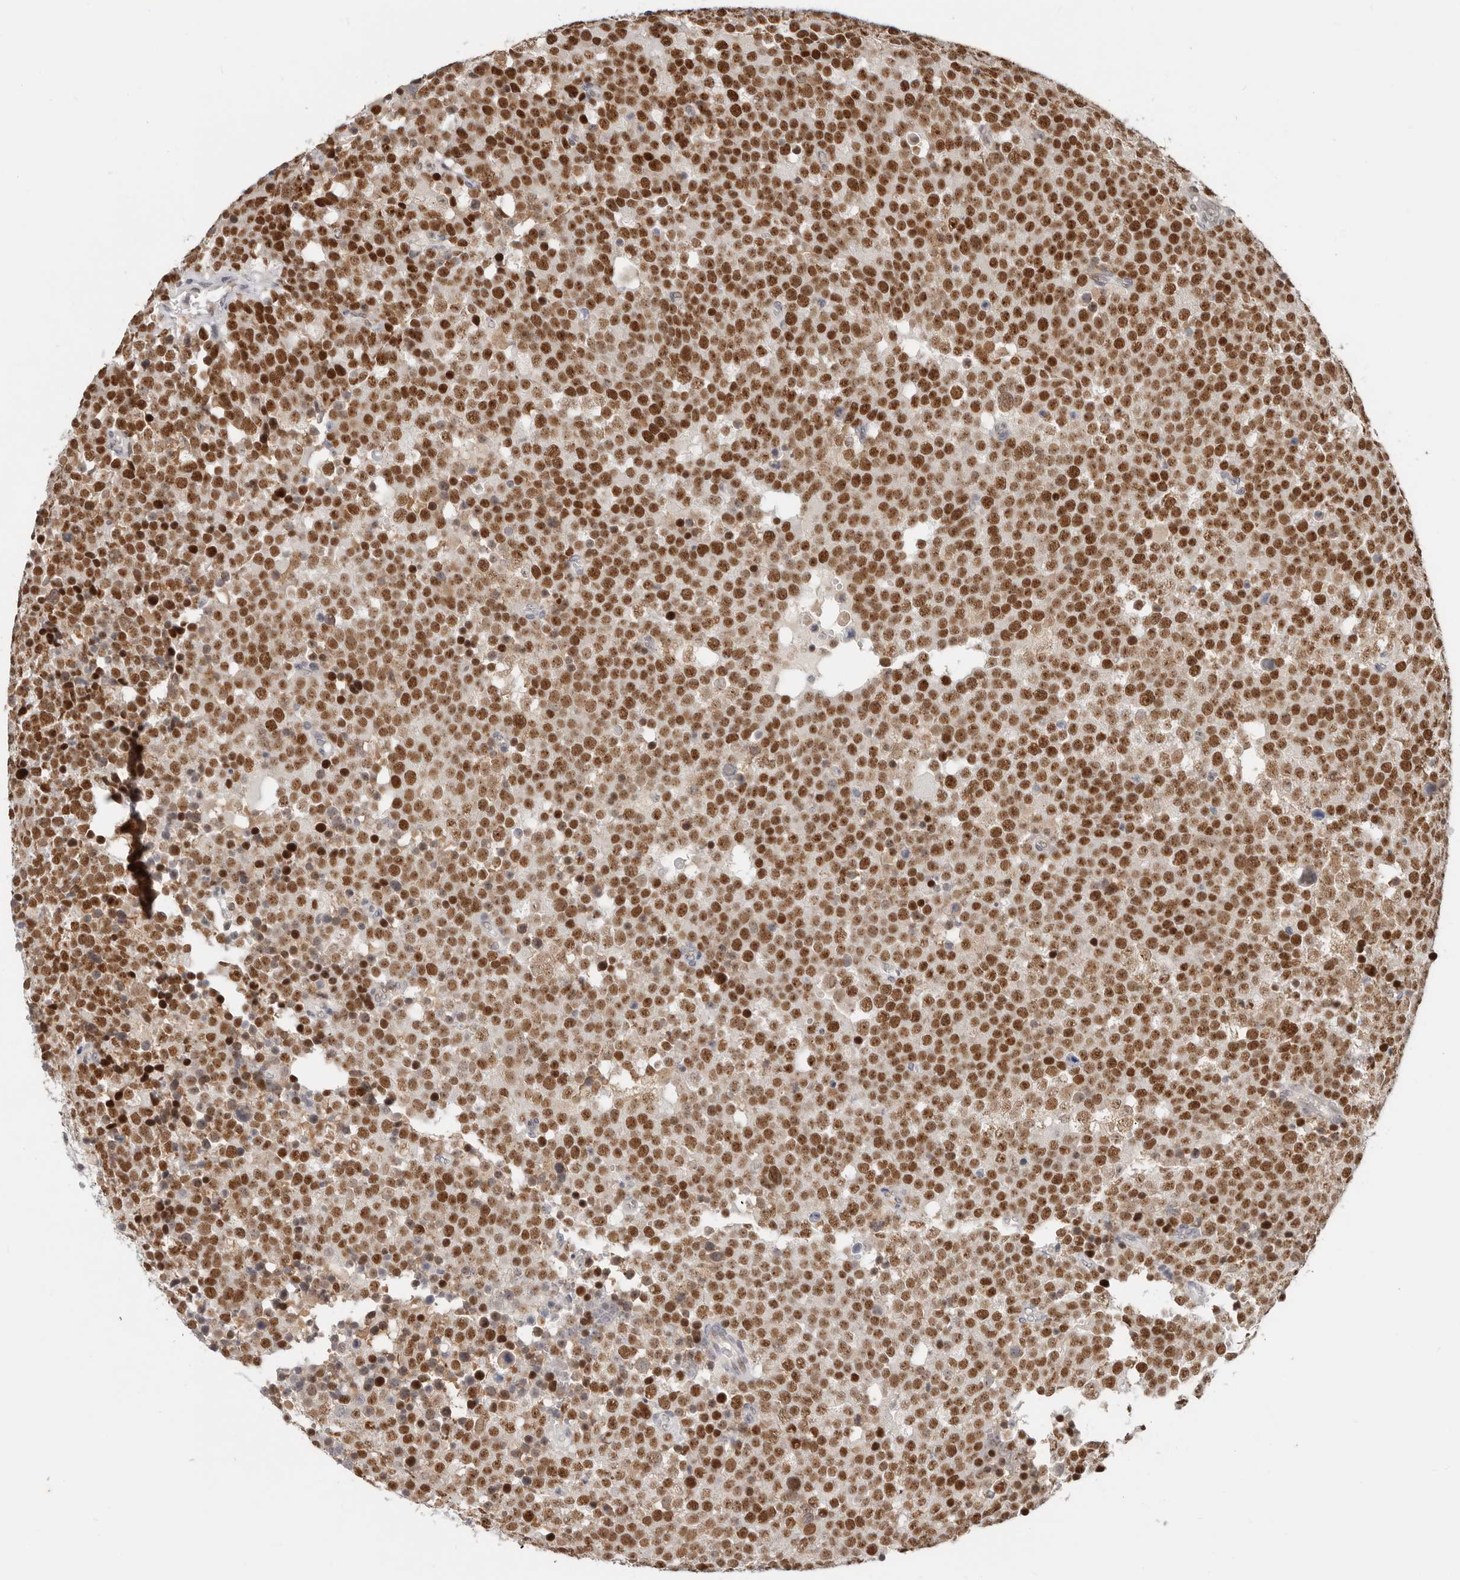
{"staining": {"intensity": "strong", "quantity": ">75%", "location": "nuclear"}, "tissue": "testis cancer", "cell_type": "Tumor cells", "image_type": "cancer", "snomed": [{"axis": "morphology", "description": "Seminoma, NOS"}, {"axis": "topography", "description": "Testis"}], "caption": "Tumor cells reveal high levels of strong nuclear expression in approximately >75% of cells in seminoma (testis).", "gene": "RFC2", "patient": {"sex": "male", "age": 71}}